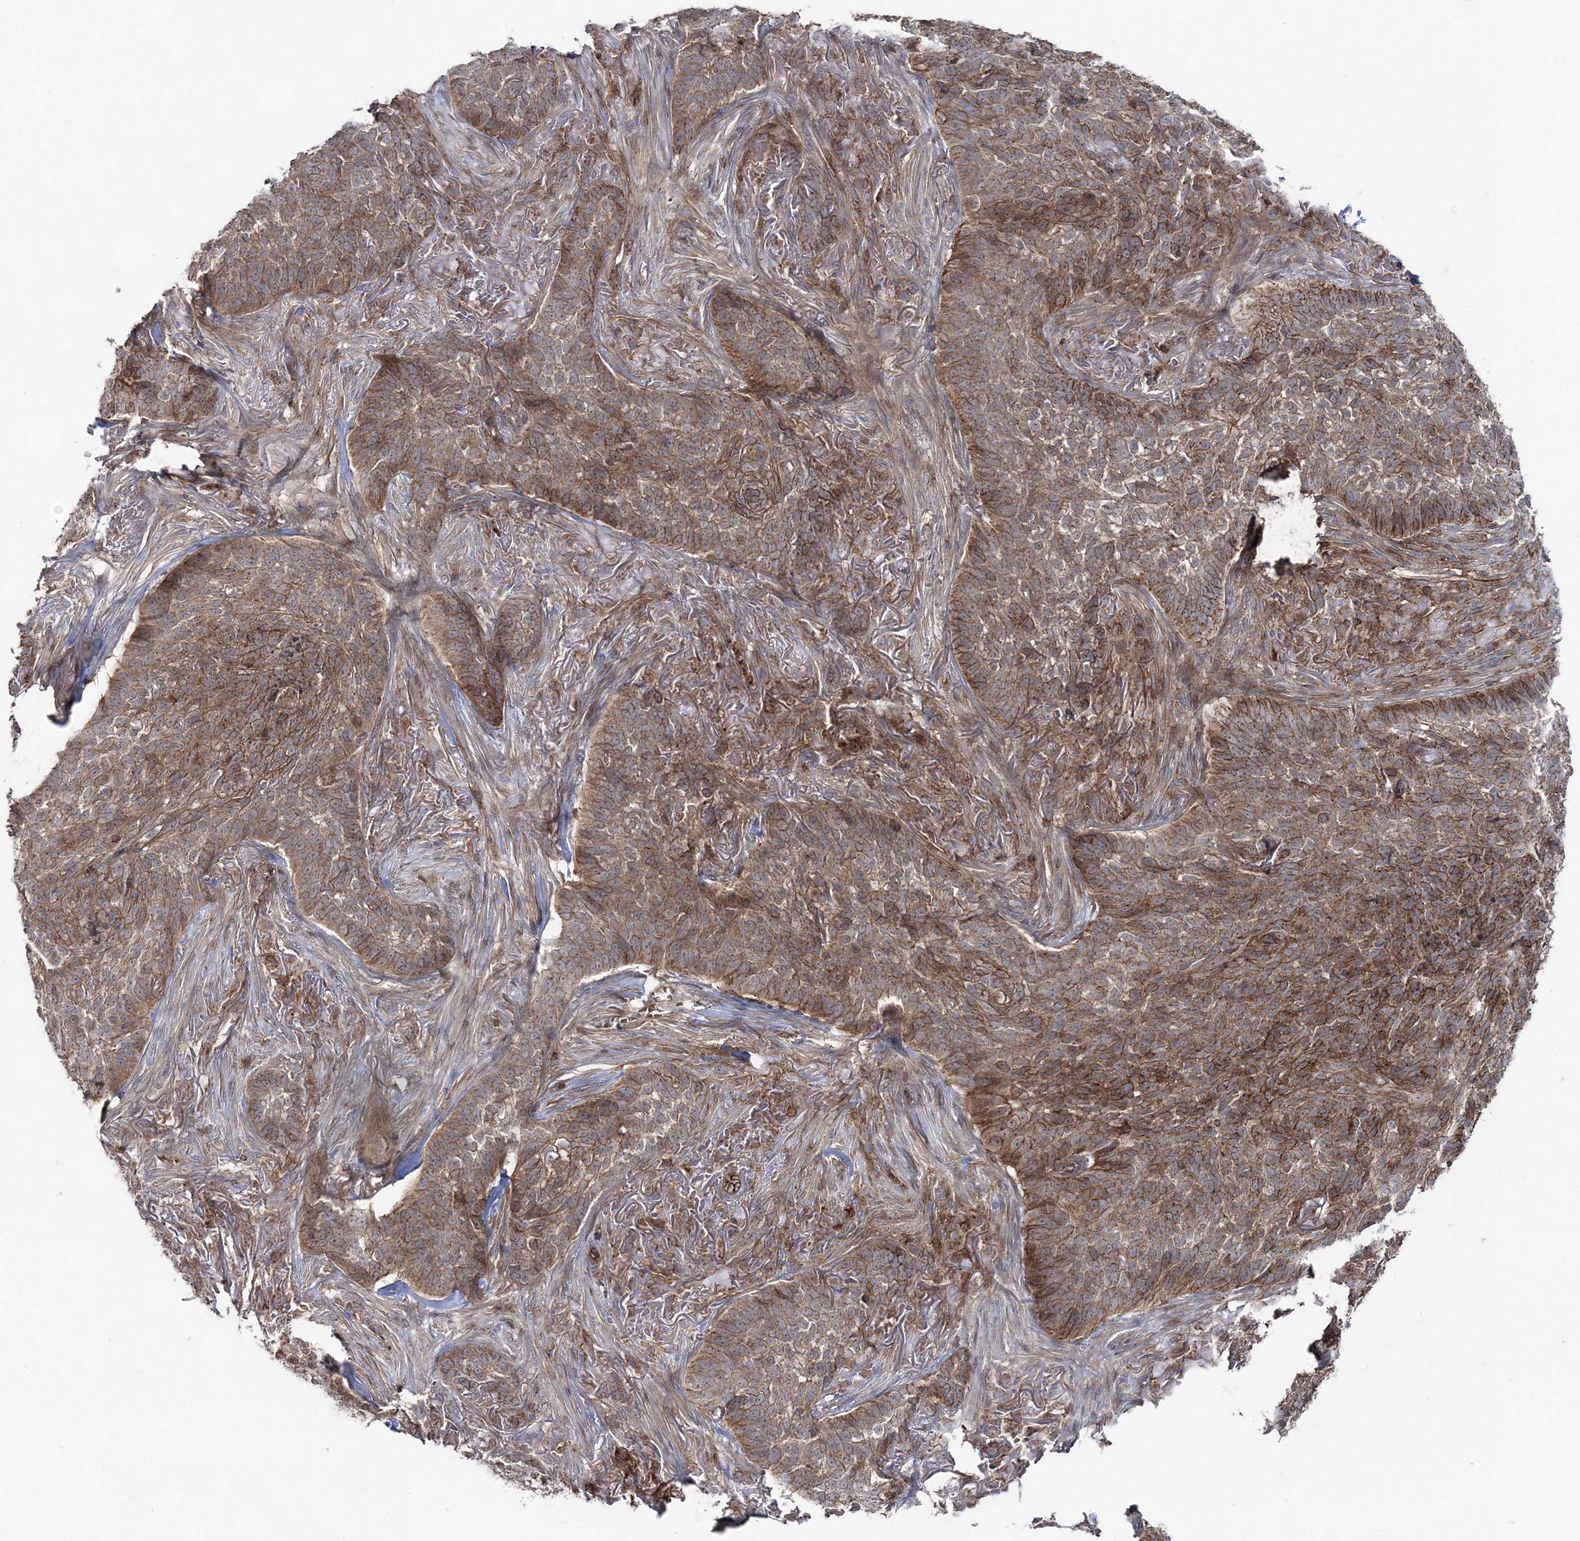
{"staining": {"intensity": "moderate", "quantity": ">75%", "location": "cytoplasmic/membranous"}, "tissue": "skin cancer", "cell_type": "Tumor cells", "image_type": "cancer", "snomed": [{"axis": "morphology", "description": "Basal cell carcinoma"}, {"axis": "topography", "description": "Skin"}], "caption": "Brown immunohistochemical staining in basal cell carcinoma (skin) reveals moderate cytoplasmic/membranous positivity in about >75% of tumor cells.", "gene": "PCBD2", "patient": {"sex": "male", "age": 85}}